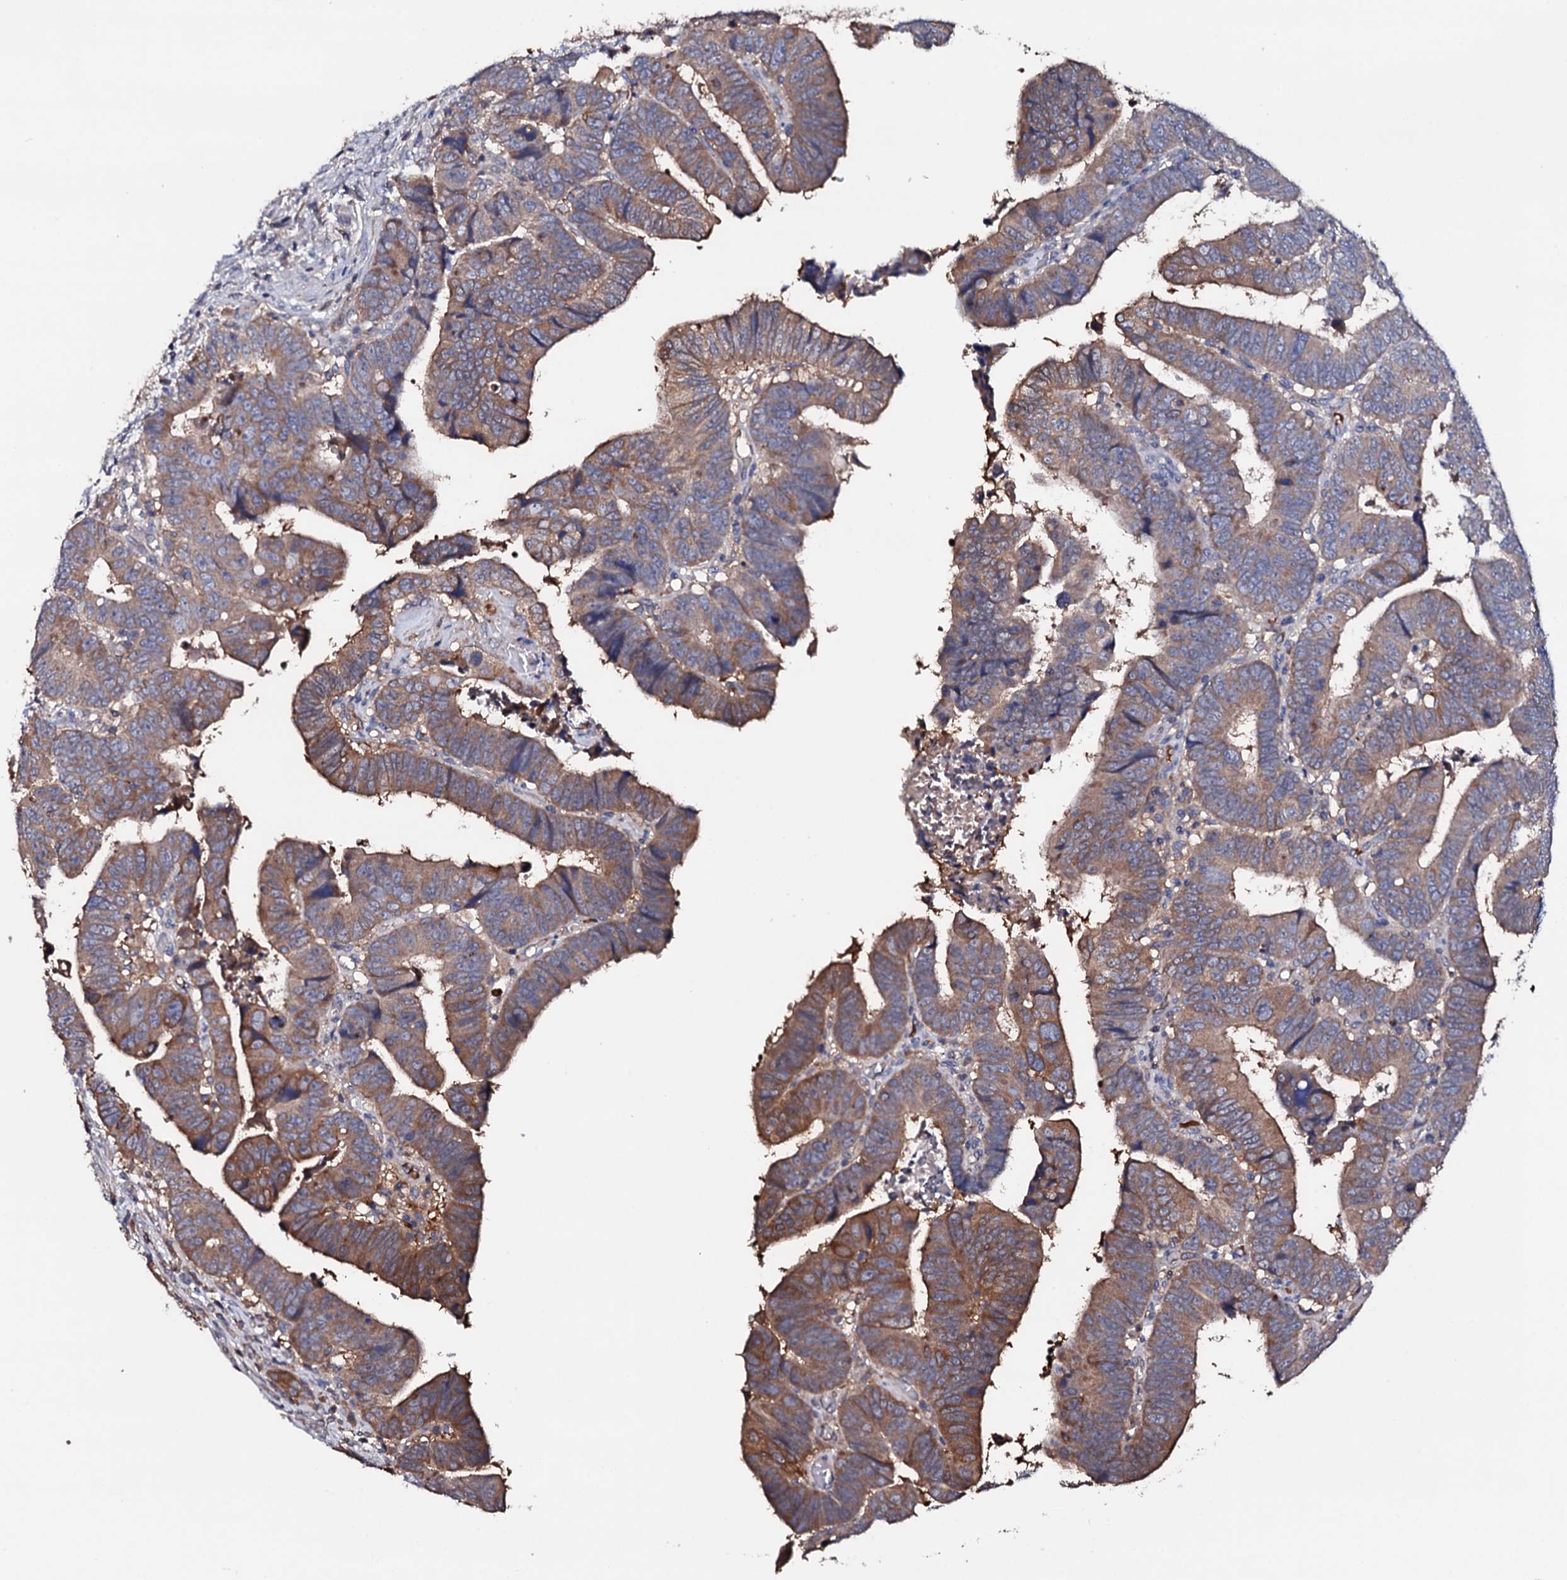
{"staining": {"intensity": "moderate", "quantity": ">75%", "location": "cytoplasmic/membranous"}, "tissue": "colorectal cancer", "cell_type": "Tumor cells", "image_type": "cancer", "snomed": [{"axis": "morphology", "description": "Normal tissue, NOS"}, {"axis": "morphology", "description": "Adenocarcinoma, NOS"}, {"axis": "topography", "description": "Rectum"}], "caption": "Protein expression analysis of human colorectal adenocarcinoma reveals moderate cytoplasmic/membranous expression in approximately >75% of tumor cells.", "gene": "TCAF2", "patient": {"sex": "female", "age": 65}}